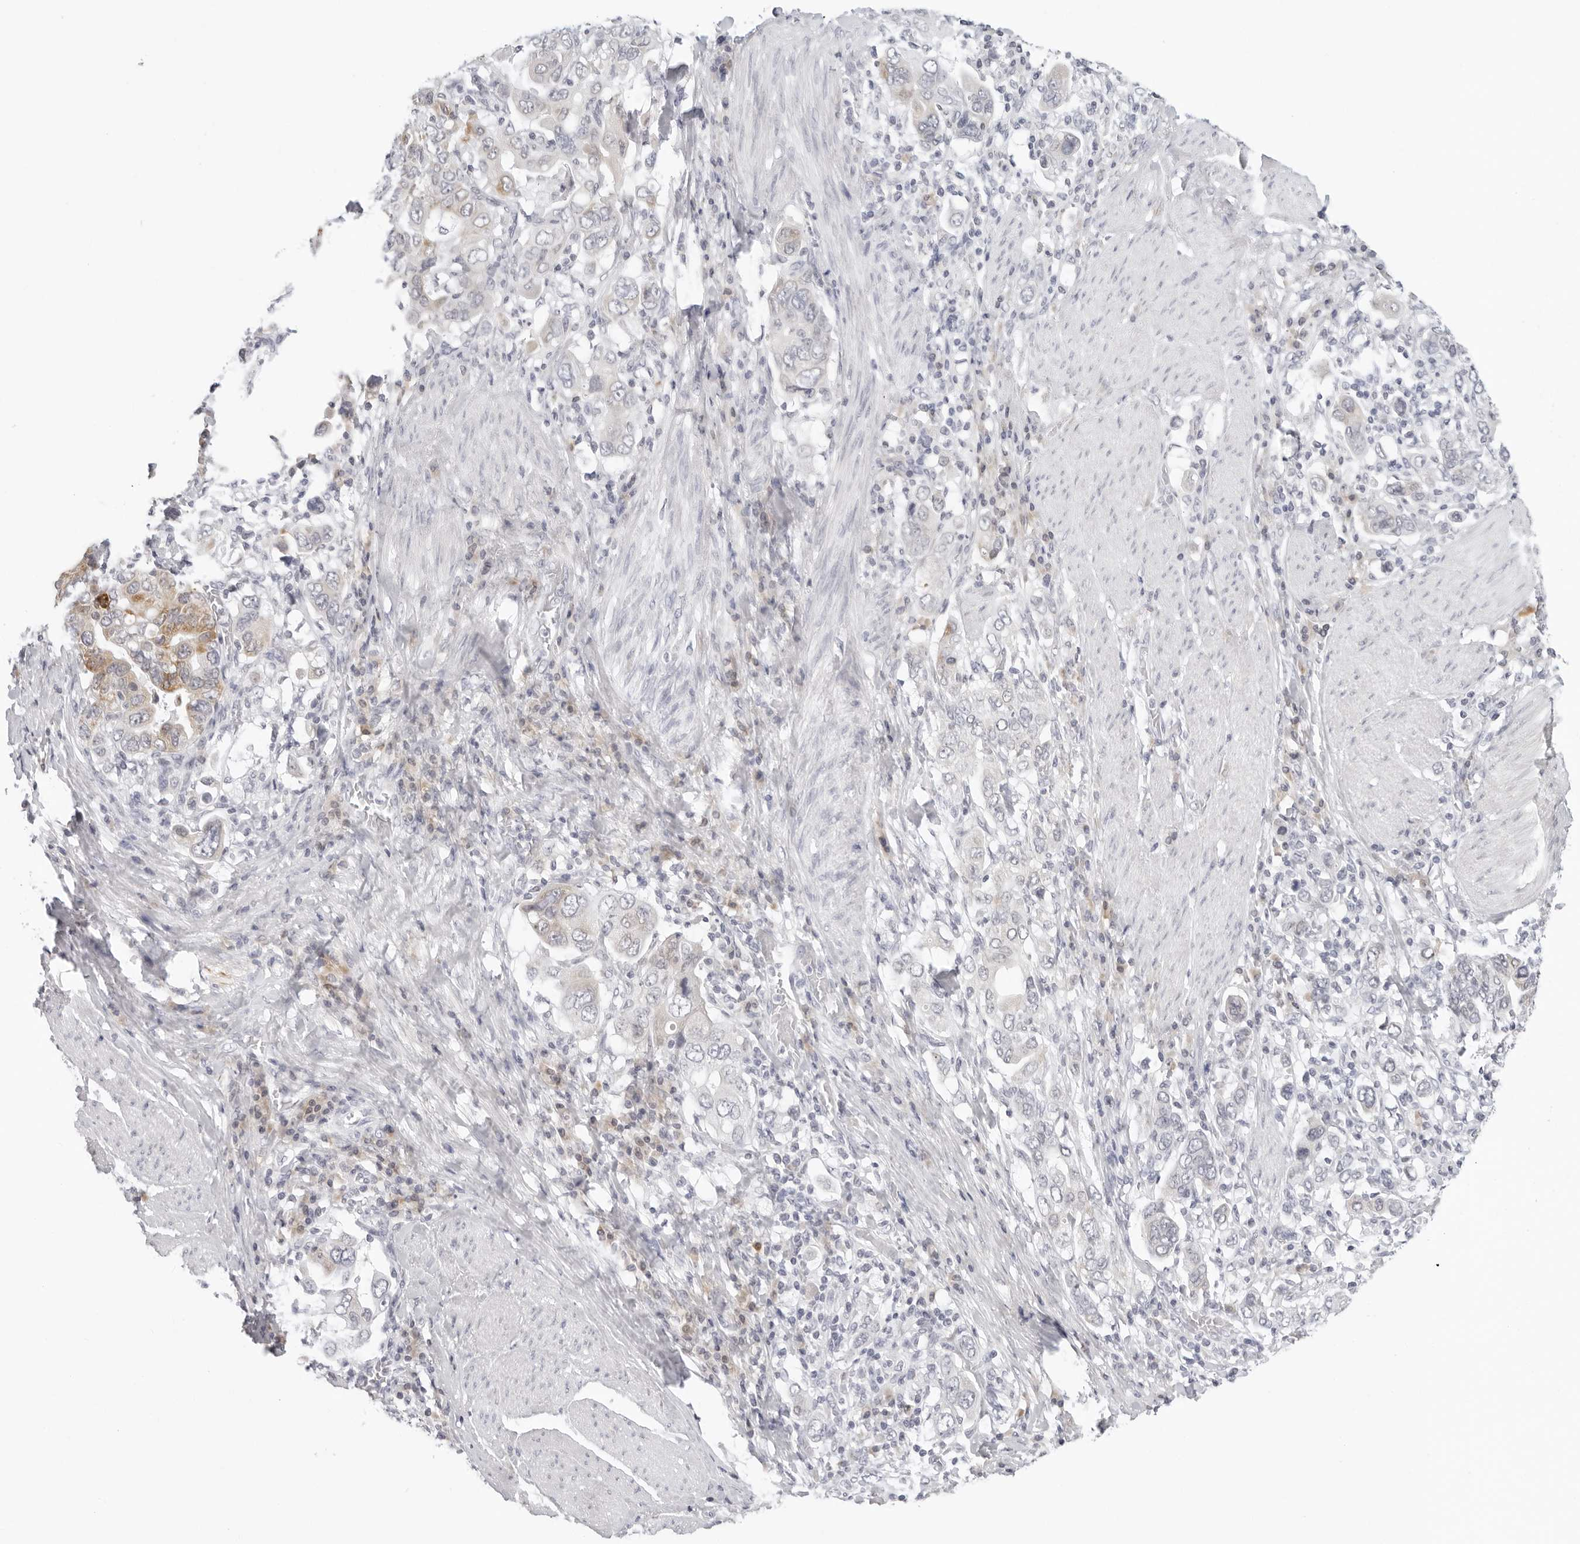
{"staining": {"intensity": "moderate", "quantity": "<25%", "location": "cytoplasmic/membranous"}, "tissue": "stomach cancer", "cell_type": "Tumor cells", "image_type": "cancer", "snomed": [{"axis": "morphology", "description": "Adenocarcinoma, NOS"}, {"axis": "topography", "description": "Stomach, upper"}], "caption": "Immunohistochemical staining of adenocarcinoma (stomach) exhibits low levels of moderate cytoplasmic/membranous positivity in about <25% of tumor cells.", "gene": "EDN2", "patient": {"sex": "male", "age": 62}}